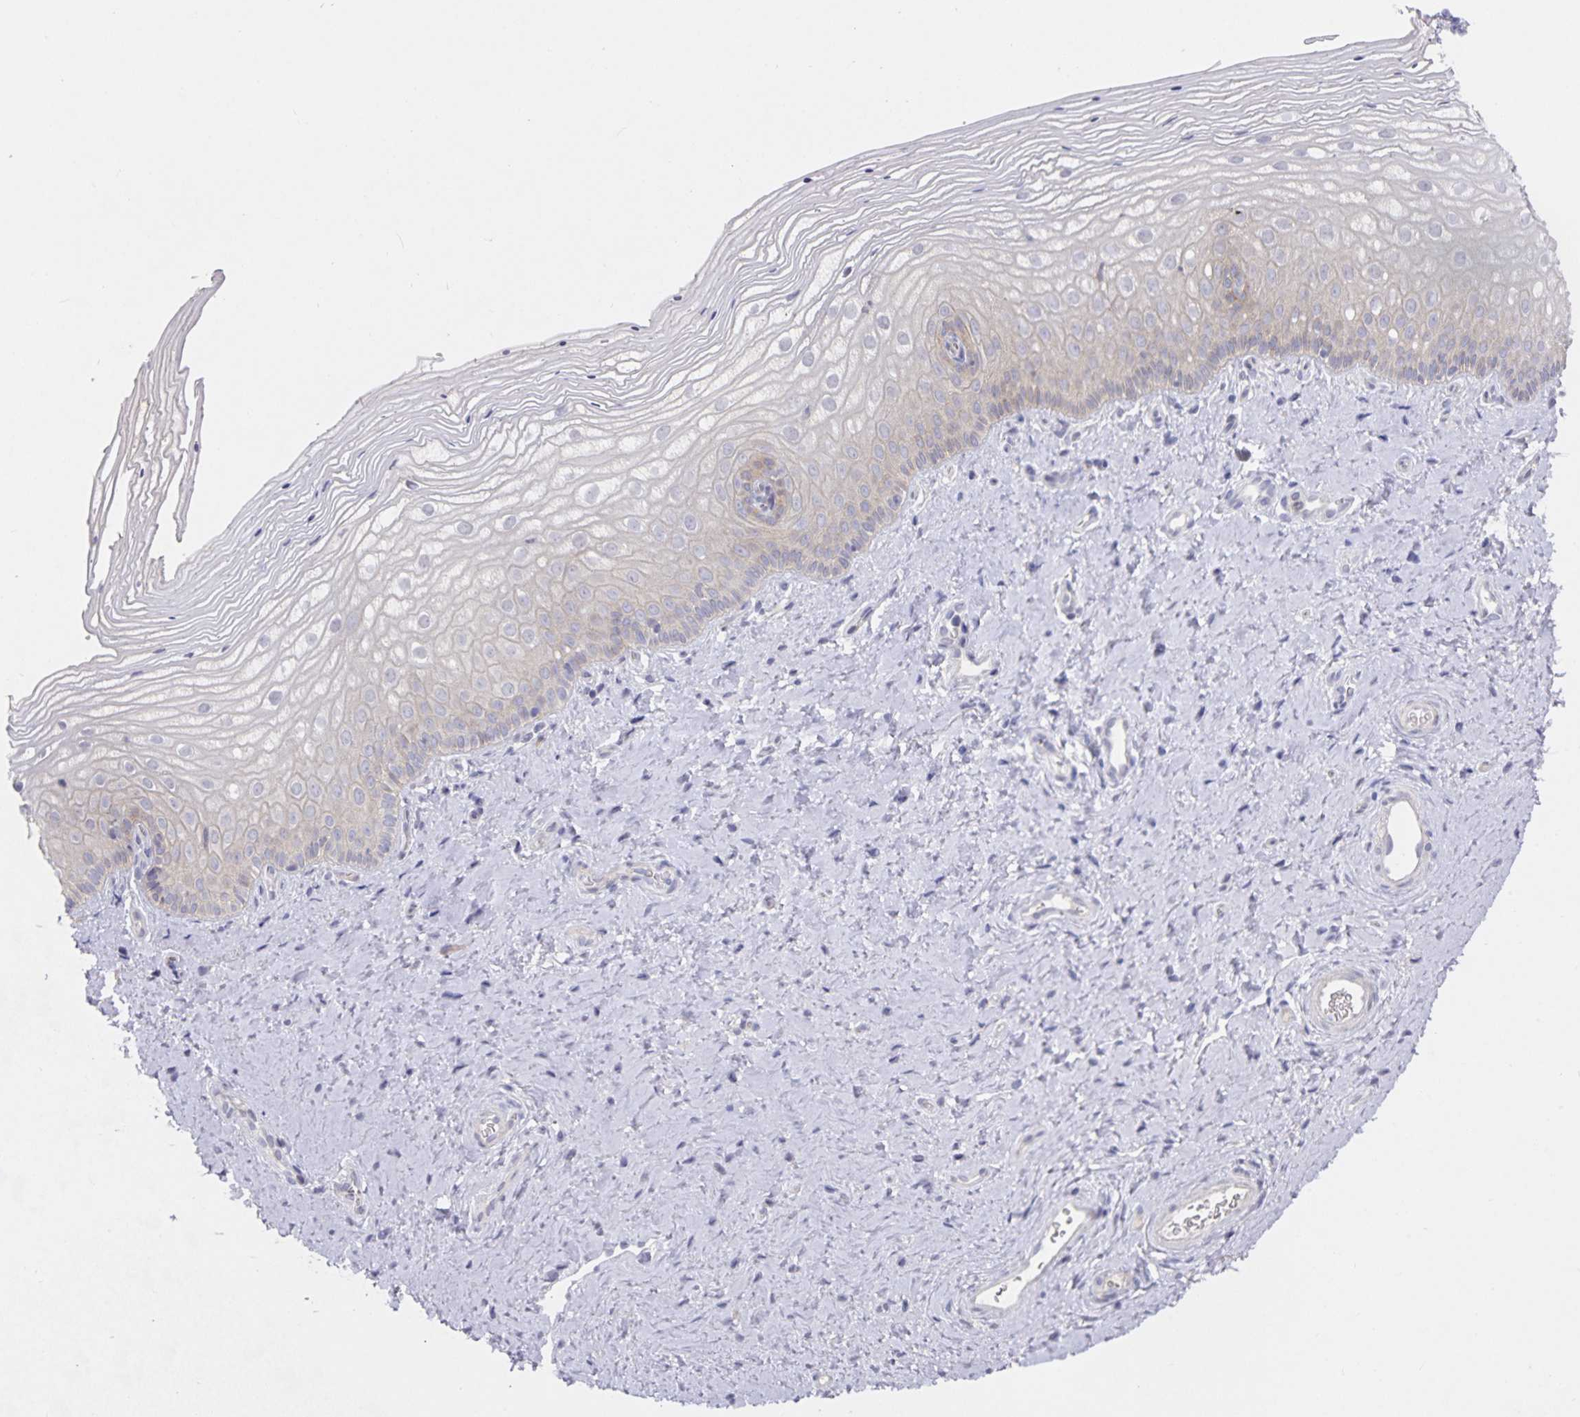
{"staining": {"intensity": "weak", "quantity": "<25%", "location": "cytoplasmic/membranous"}, "tissue": "vagina", "cell_type": "Squamous epithelial cells", "image_type": "normal", "snomed": [{"axis": "morphology", "description": "Normal tissue, NOS"}, {"axis": "topography", "description": "Vagina"}], "caption": "This is an immunohistochemistry image of normal vagina. There is no staining in squamous epithelial cells.", "gene": "HEPN1", "patient": {"sex": "female", "age": 39}}